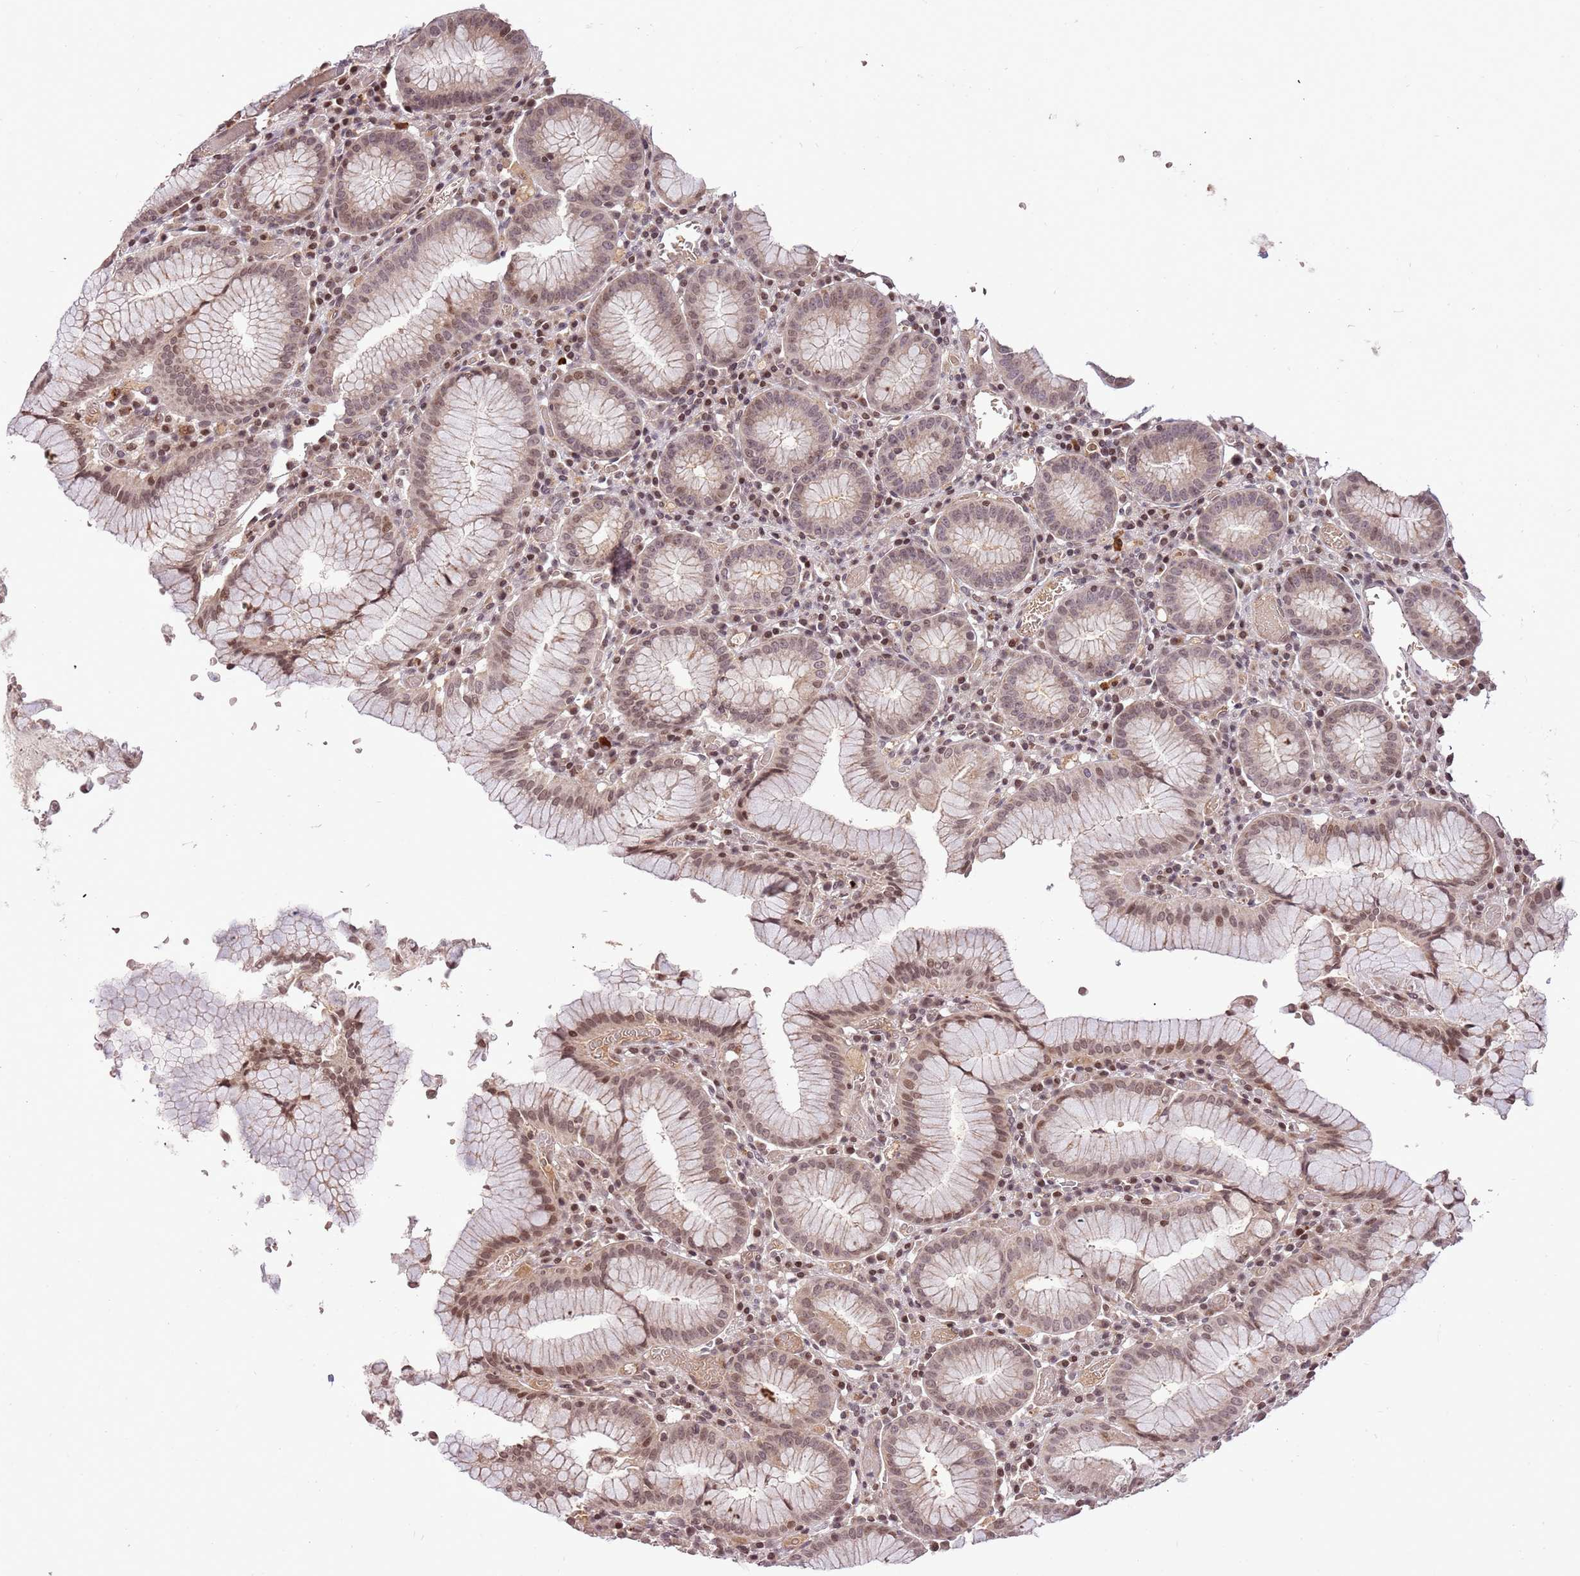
{"staining": {"intensity": "moderate", "quantity": "25%-75%", "location": "cytoplasmic/membranous,nuclear"}, "tissue": "stomach", "cell_type": "Glandular cells", "image_type": "normal", "snomed": [{"axis": "morphology", "description": "Normal tissue, NOS"}, {"axis": "topography", "description": "Stomach"}], "caption": "A histopathology image of stomach stained for a protein reveals moderate cytoplasmic/membranous,nuclear brown staining in glandular cells. (DAB = brown stain, brightfield microscopy at high magnification).", "gene": "SAMSN1", "patient": {"sex": "male", "age": 55}}